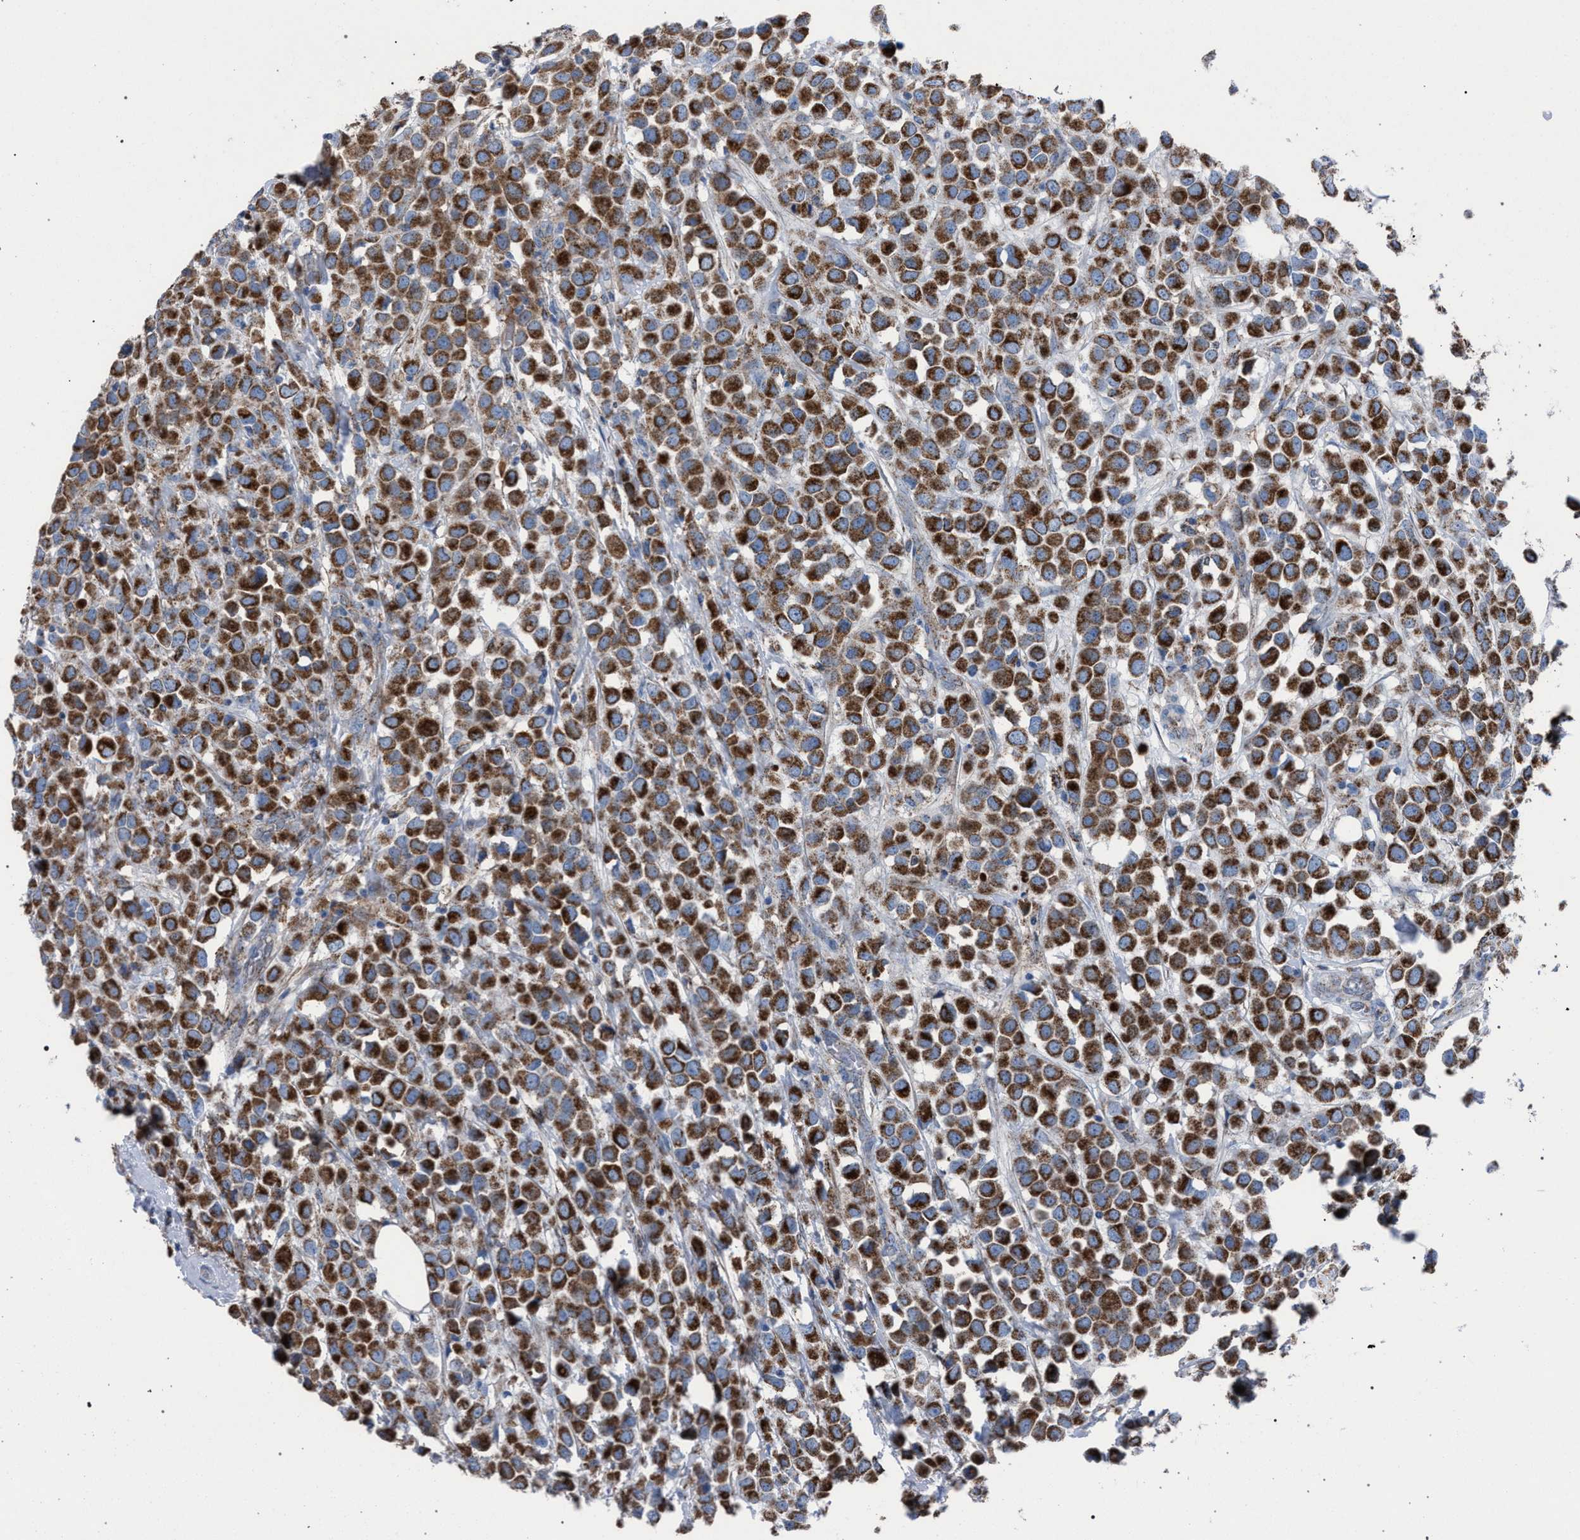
{"staining": {"intensity": "strong", "quantity": ">75%", "location": "cytoplasmic/membranous"}, "tissue": "breast cancer", "cell_type": "Tumor cells", "image_type": "cancer", "snomed": [{"axis": "morphology", "description": "Duct carcinoma"}, {"axis": "topography", "description": "Breast"}], "caption": "The immunohistochemical stain highlights strong cytoplasmic/membranous expression in tumor cells of intraductal carcinoma (breast) tissue.", "gene": "HSD17B4", "patient": {"sex": "female", "age": 61}}